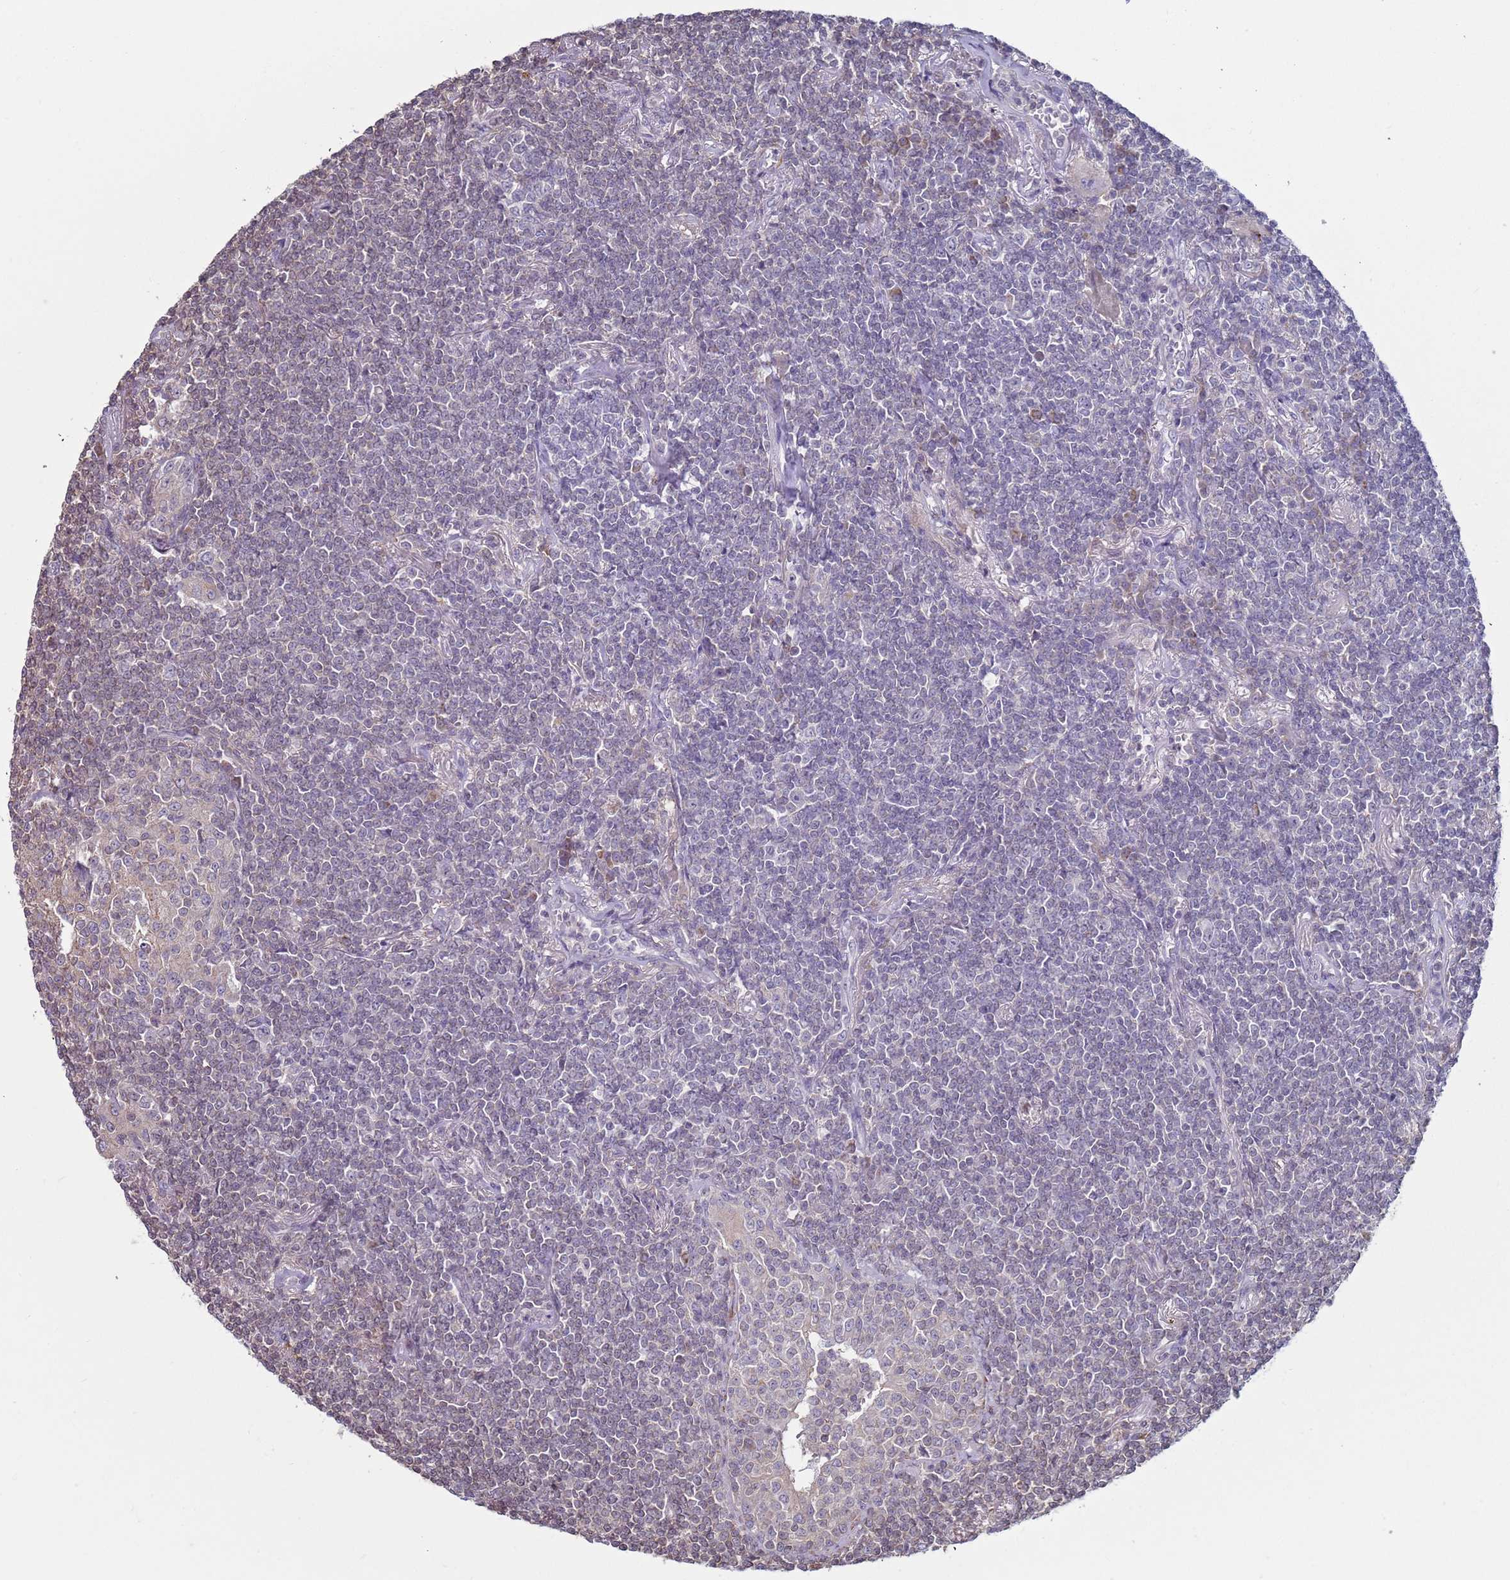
{"staining": {"intensity": "negative", "quantity": "none", "location": "none"}, "tissue": "lymphoma", "cell_type": "Tumor cells", "image_type": "cancer", "snomed": [{"axis": "morphology", "description": "Malignant lymphoma, non-Hodgkin's type, Low grade"}, {"axis": "topography", "description": "Lung"}], "caption": "Immunohistochemistry micrograph of human lymphoma stained for a protein (brown), which reveals no expression in tumor cells.", "gene": "SNAPC4", "patient": {"sex": "female", "age": 71}}